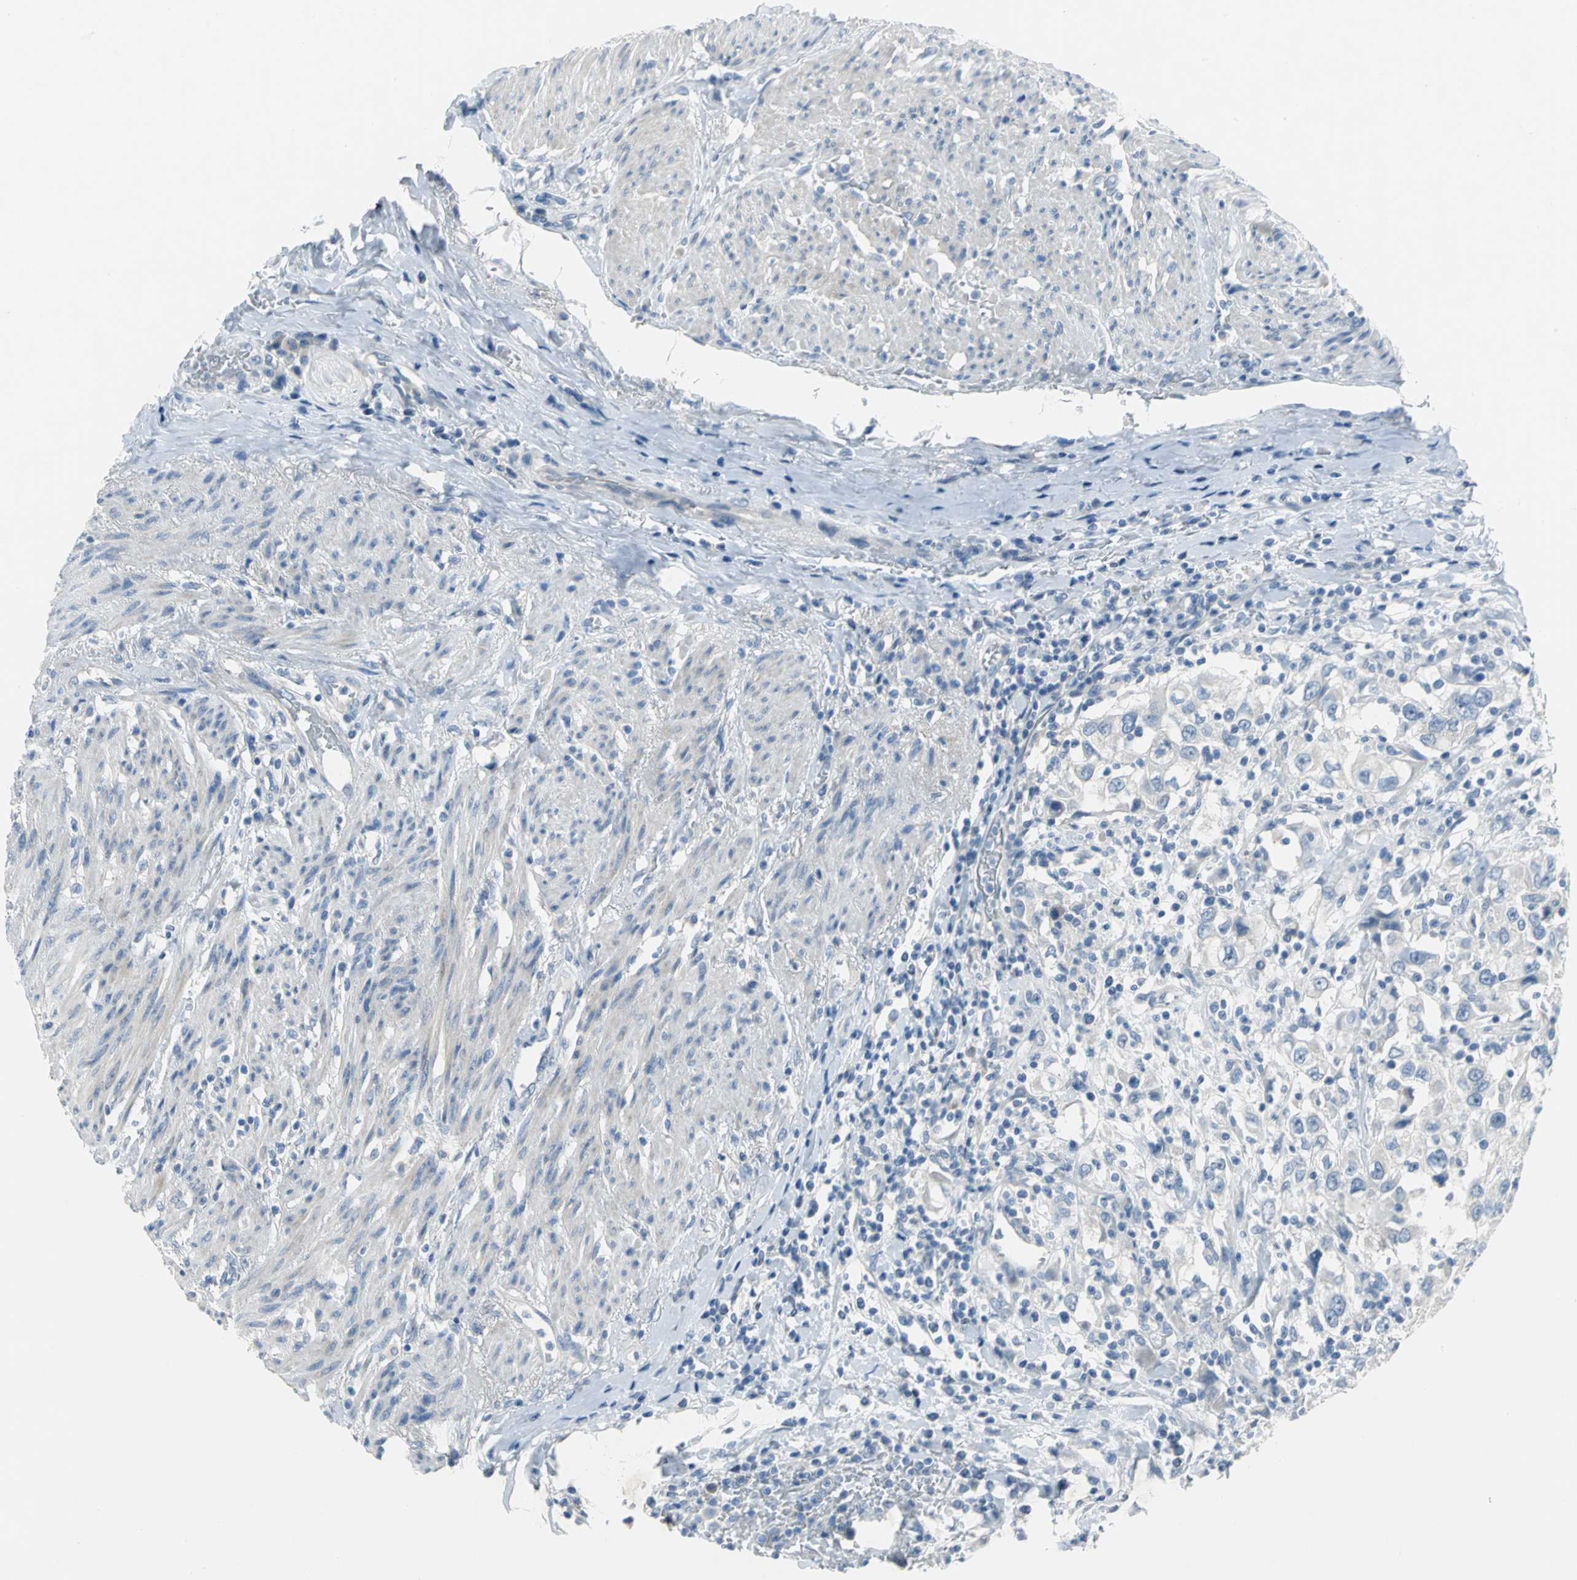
{"staining": {"intensity": "negative", "quantity": "none", "location": "none"}, "tissue": "urothelial cancer", "cell_type": "Tumor cells", "image_type": "cancer", "snomed": [{"axis": "morphology", "description": "Urothelial carcinoma, High grade"}, {"axis": "topography", "description": "Urinary bladder"}], "caption": "Immunohistochemistry of urothelial carcinoma (high-grade) shows no expression in tumor cells.", "gene": "PTGDS", "patient": {"sex": "female", "age": 80}}